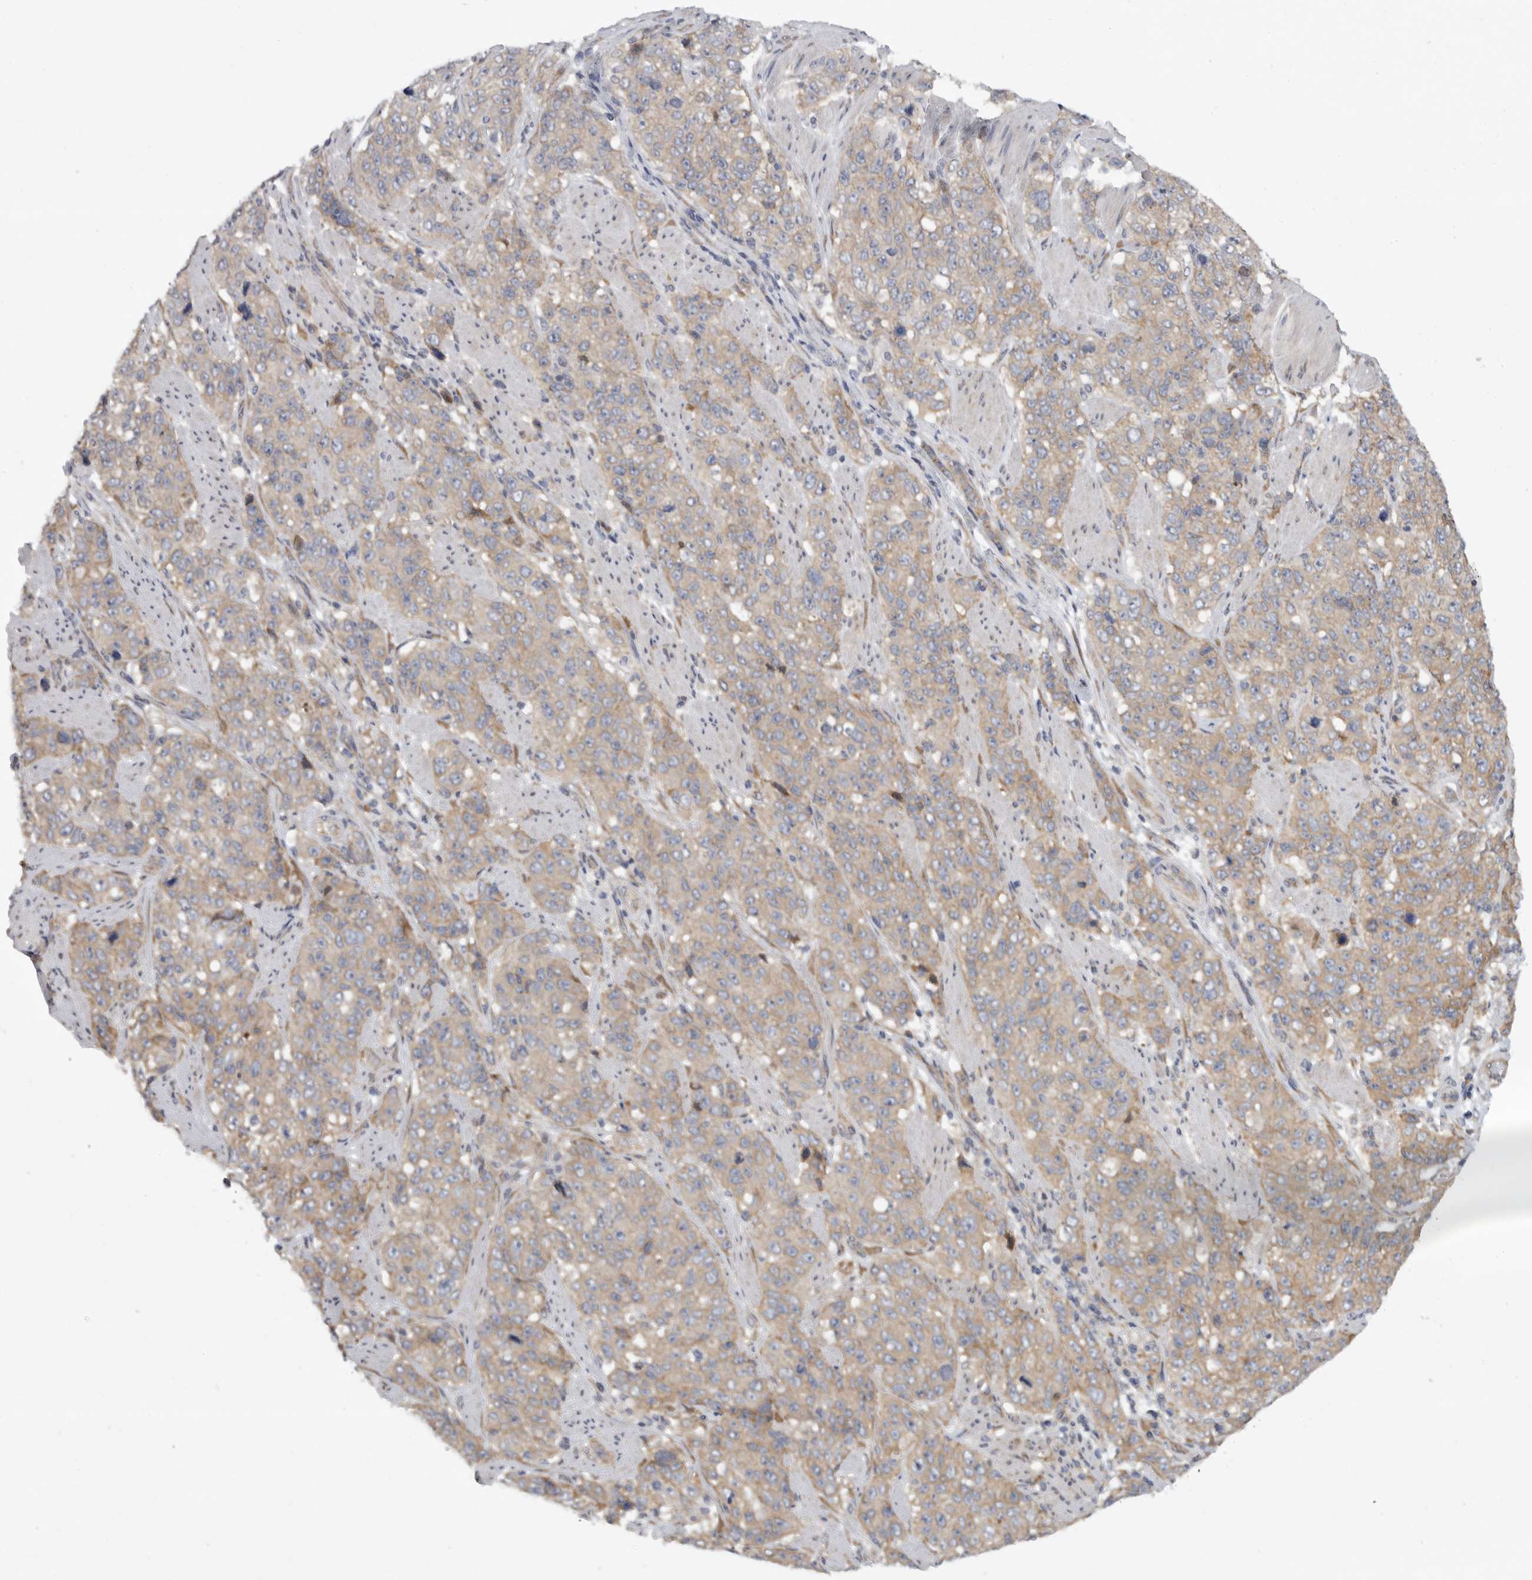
{"staining": {"intensity": "weak", "quantity": ">75%", "location": "cytoplasmic/membranous"}, "tissue": "stomach cancer", "cell_type": "Tumor cells", "image_type": "cancer", "snomed": [{"axis": "morphology", "description": "Adenocarcinoma, NOS"}, {"axis": "topography", "description": "Stomach"}], "caption": "Immunohistochemistry micrograph of neoplastic tissue: human adenocarcinoma (stomach) stained using immunohistochemistry shows low levels of weak protein expression localized specifically in the cytoplasmic/membranous of tumor cells, appearing as a cytoplasmic/membranous brown color.", "gene": "FBXO43", "patient": {"sex": "male", "age": 48}}